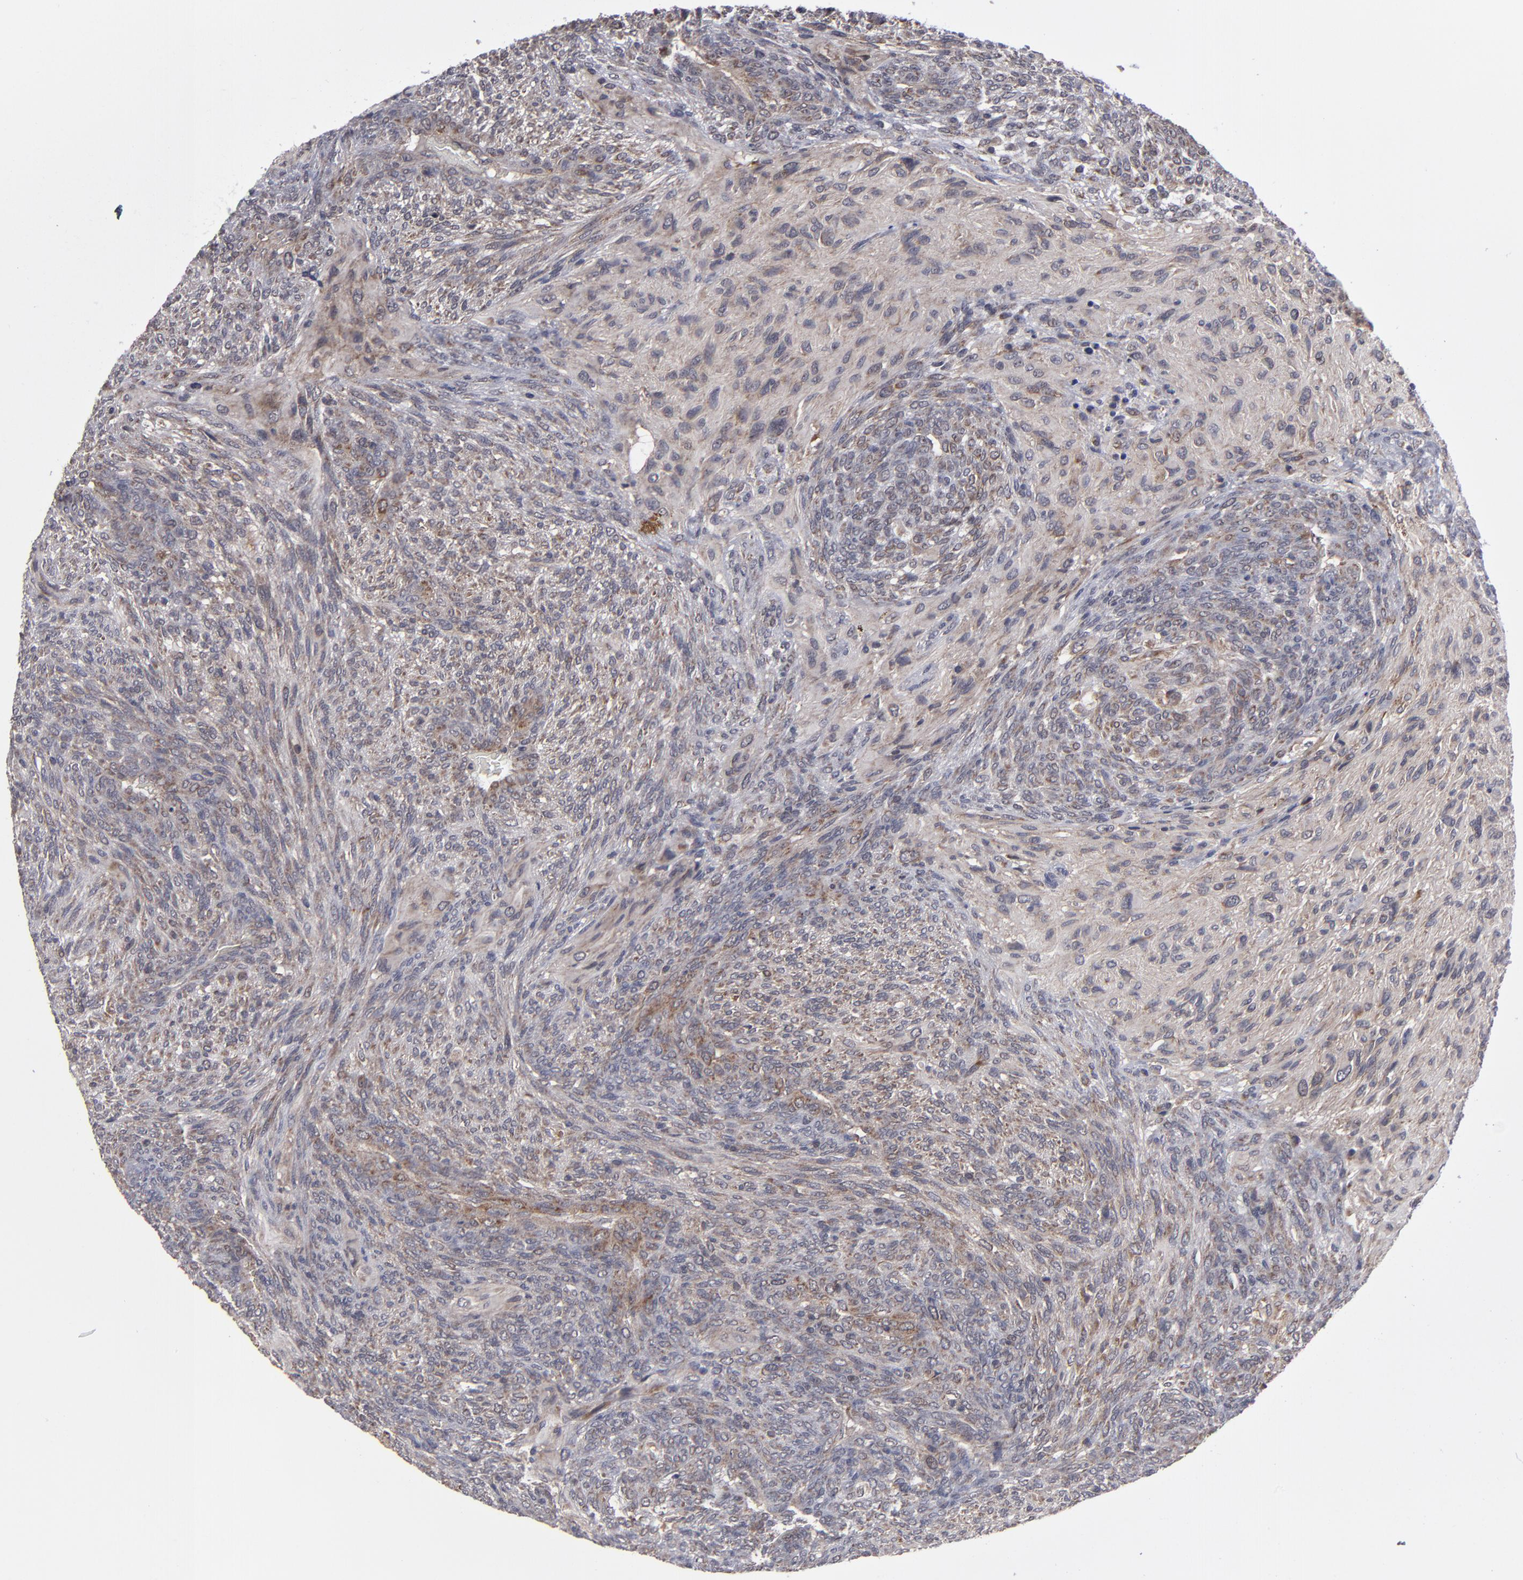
{"staining": {"intensity": "strong", "quantity": "25%-75%", "location": "cytoplasmic/membranous"}, "tissue": "glioma", "cell_type": "Tumor cells", "image_type": "cancer", "snomed": [{"axis": "morphology", "description": "Glioma, malignant, High grade"}, {"axis": "topography", "description": "Cerebral cortex"}], "caption": "High-power microscopy captured an immunohistochemistry (IHC) image of malignant glioma (high-grade), revealing strong cytoplasmic/membranous positivity in approximately 25%-75% of tumor cells.", "gene": "GLCCI1", "patient": {"sex": "female", "age": 55}}